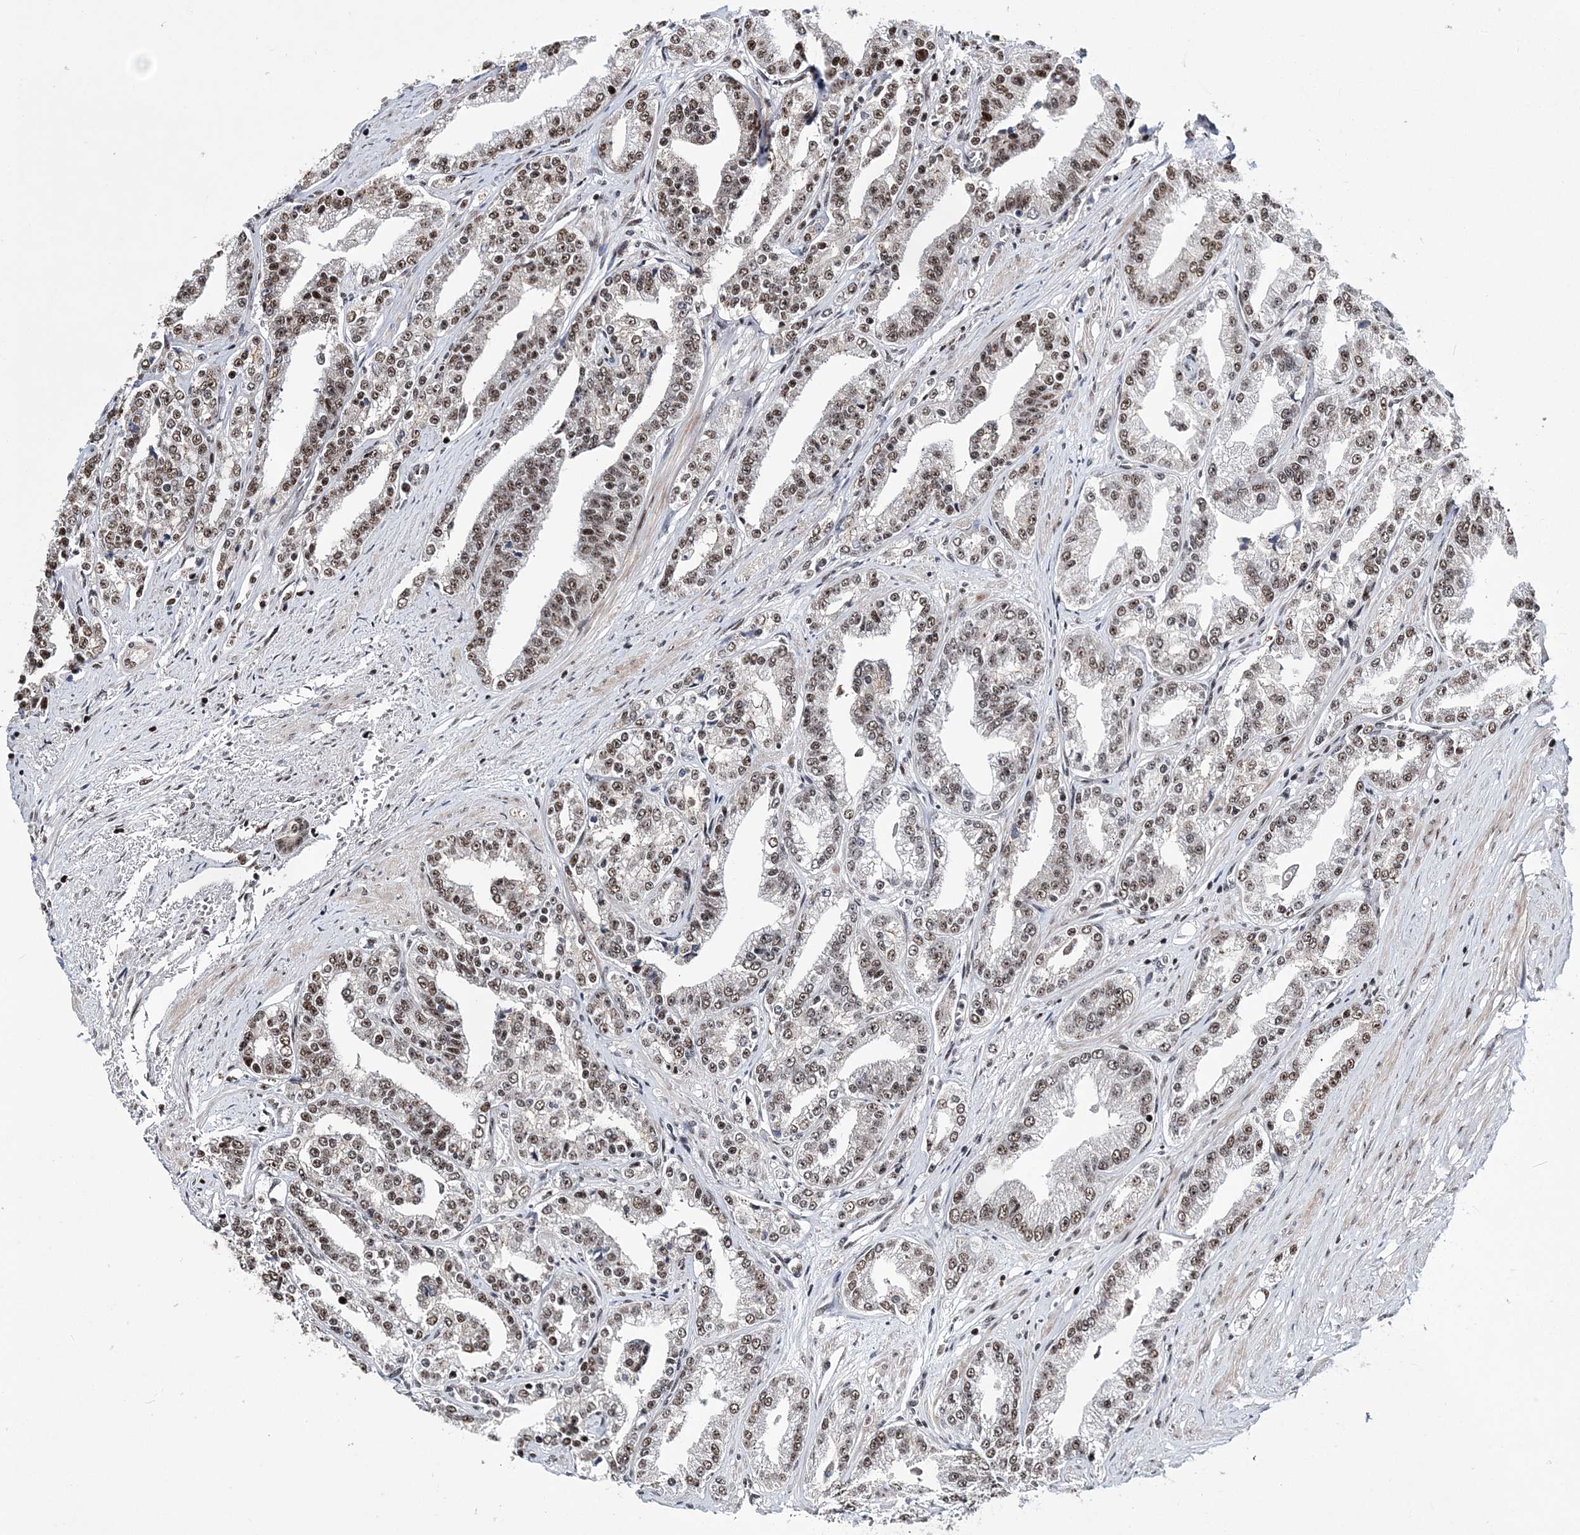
{"staining": {"intensity": "moderate", "quantity": "25%-75%", "location": "nuclear"}, "tissue": "prostate cancer", "cell_type": "Tumor cells", "image_type": "cancer", "snomed": [{"axis": "morphology", "description": "Adenocarcinoma, High grade"}, {"axis": "topography", "description": "Prostate"}], "caption": "A histopathology image showing moderate nuclear staining in about 25%-75% of tumor cells in prostate high-grade adenocarcinoma, as visualized by brown immunohistochemical staining.", "gene": "TATDN2", "patient": {"sex": "male", "age": 71}}